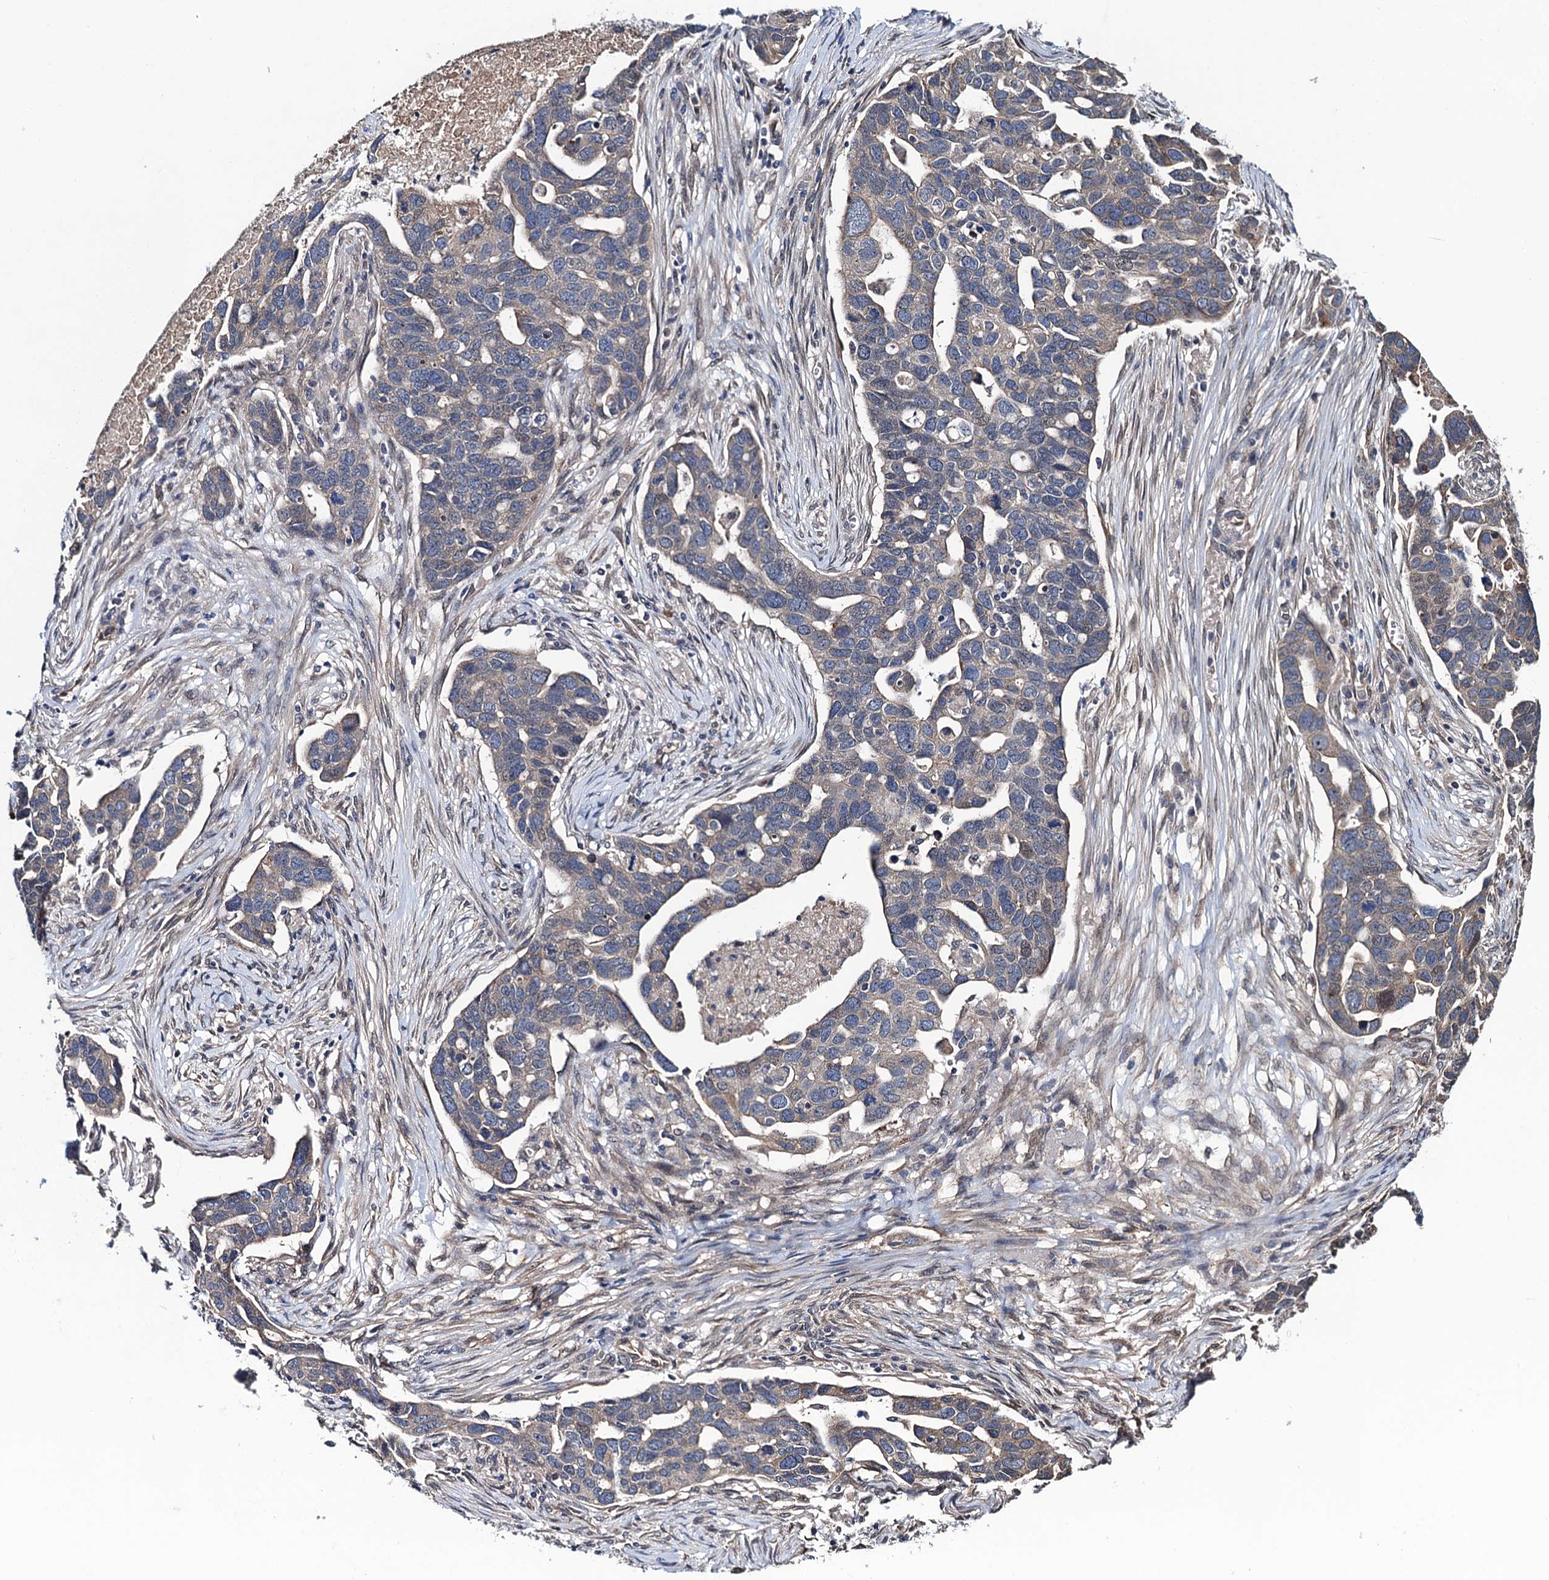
{"staining": {"intensity": "weak", "quantity": "25%-75%", "location": "cytoplasmic/membranous"}, "tissue": "ovarian cancer", "cell_type": "Tumor cells", "image_type": "cancer", "snomed": [{"axis": "morphology", "description": "Cystadenocarcinoma, serous, NOS"}, {"axis": "topography", "description": "Ovary"}], "caption": "Human ovarian cancer (serous cystadenocarcinoma) stained with a protein marker exhibits weak staining in tumor cells.", "gene": "EVX2", "patient": {"sex": "female", "age": 54}}